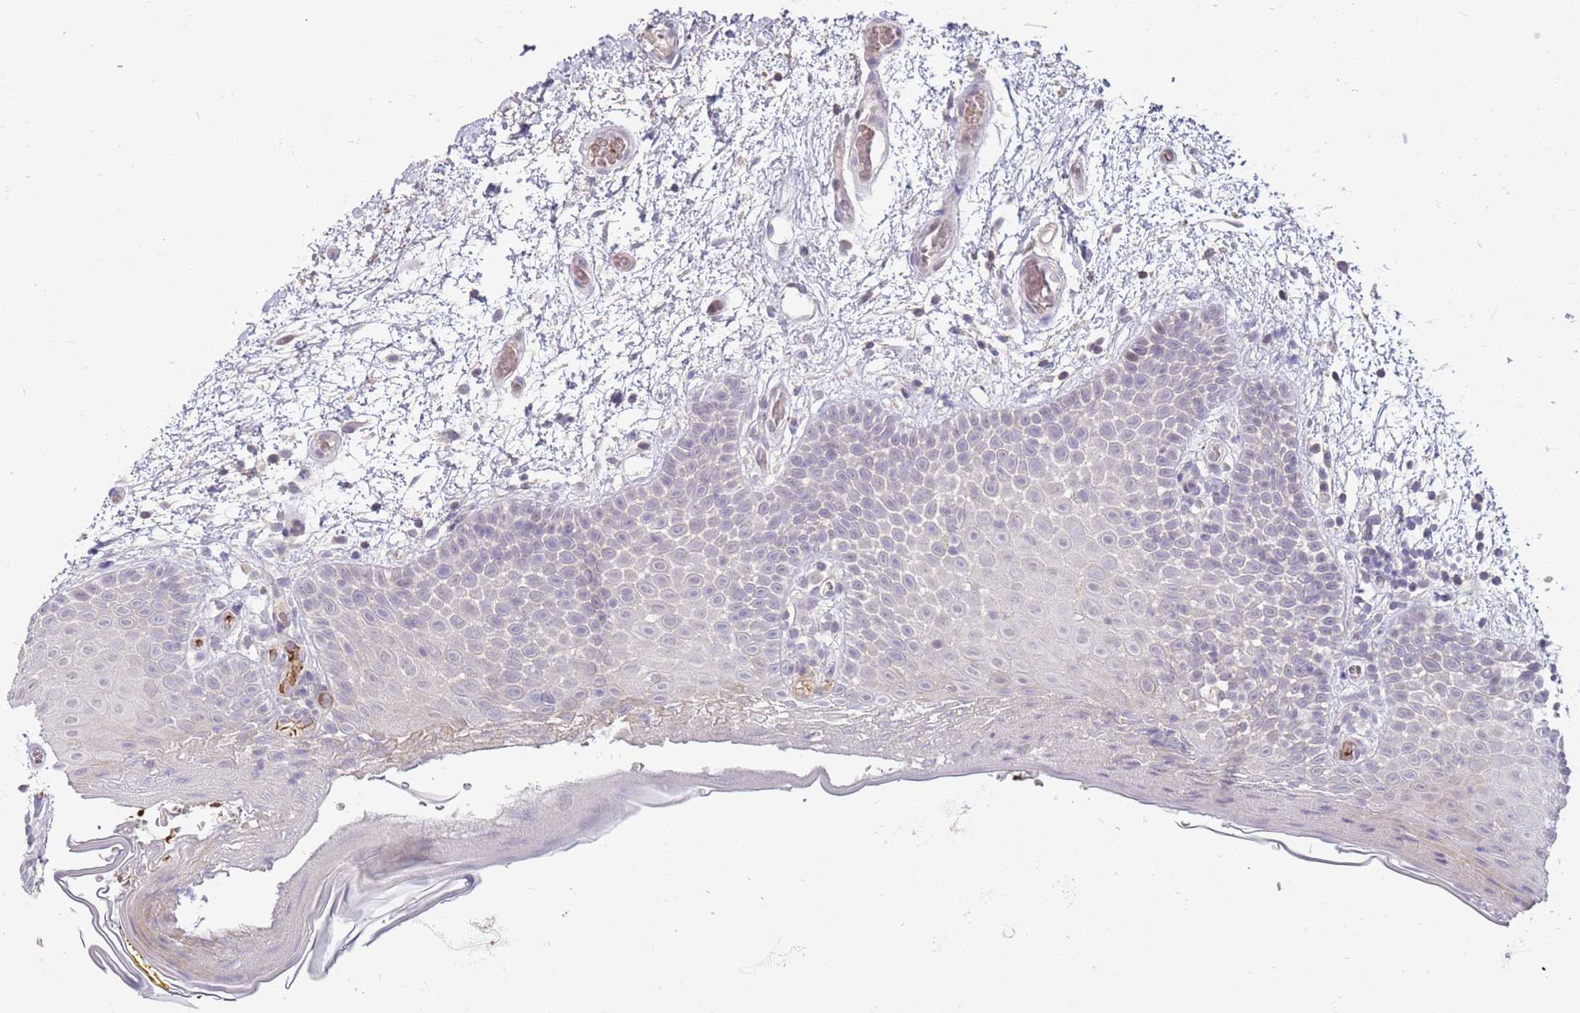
{"staining": {"intensity": "weak", "quantity": "25%-75%", "location": "cytoplasmic/membranous"}, "tissue": "oral mucosa", "cell_type": "Squamous epithelial cells", "image_type": "normal", "snomed": [{"axis": "morphology", "description": "Normal tissue, NOS"}, {"axis": "morphology", "description": "Squamous cell carcinoma, NOS"}, {"axis": "topography", "description": "Oral tissue"}, {"axis": "topography", "description": "Tounge, NOS"}, {"axis": "topography", "description": "Head-Neck"}], "caption": "Benign oral mucosa reveals weak cytoplasmic/membranous expression in approximately 25%-75% of squamous epithelial cells (Stains: DAB in brown, nuclei in blue, Microscopy: brightfield microscopy at high magnification)..", "gene": "ZNF14", "patient": {"sex": "male", "age": 76}}